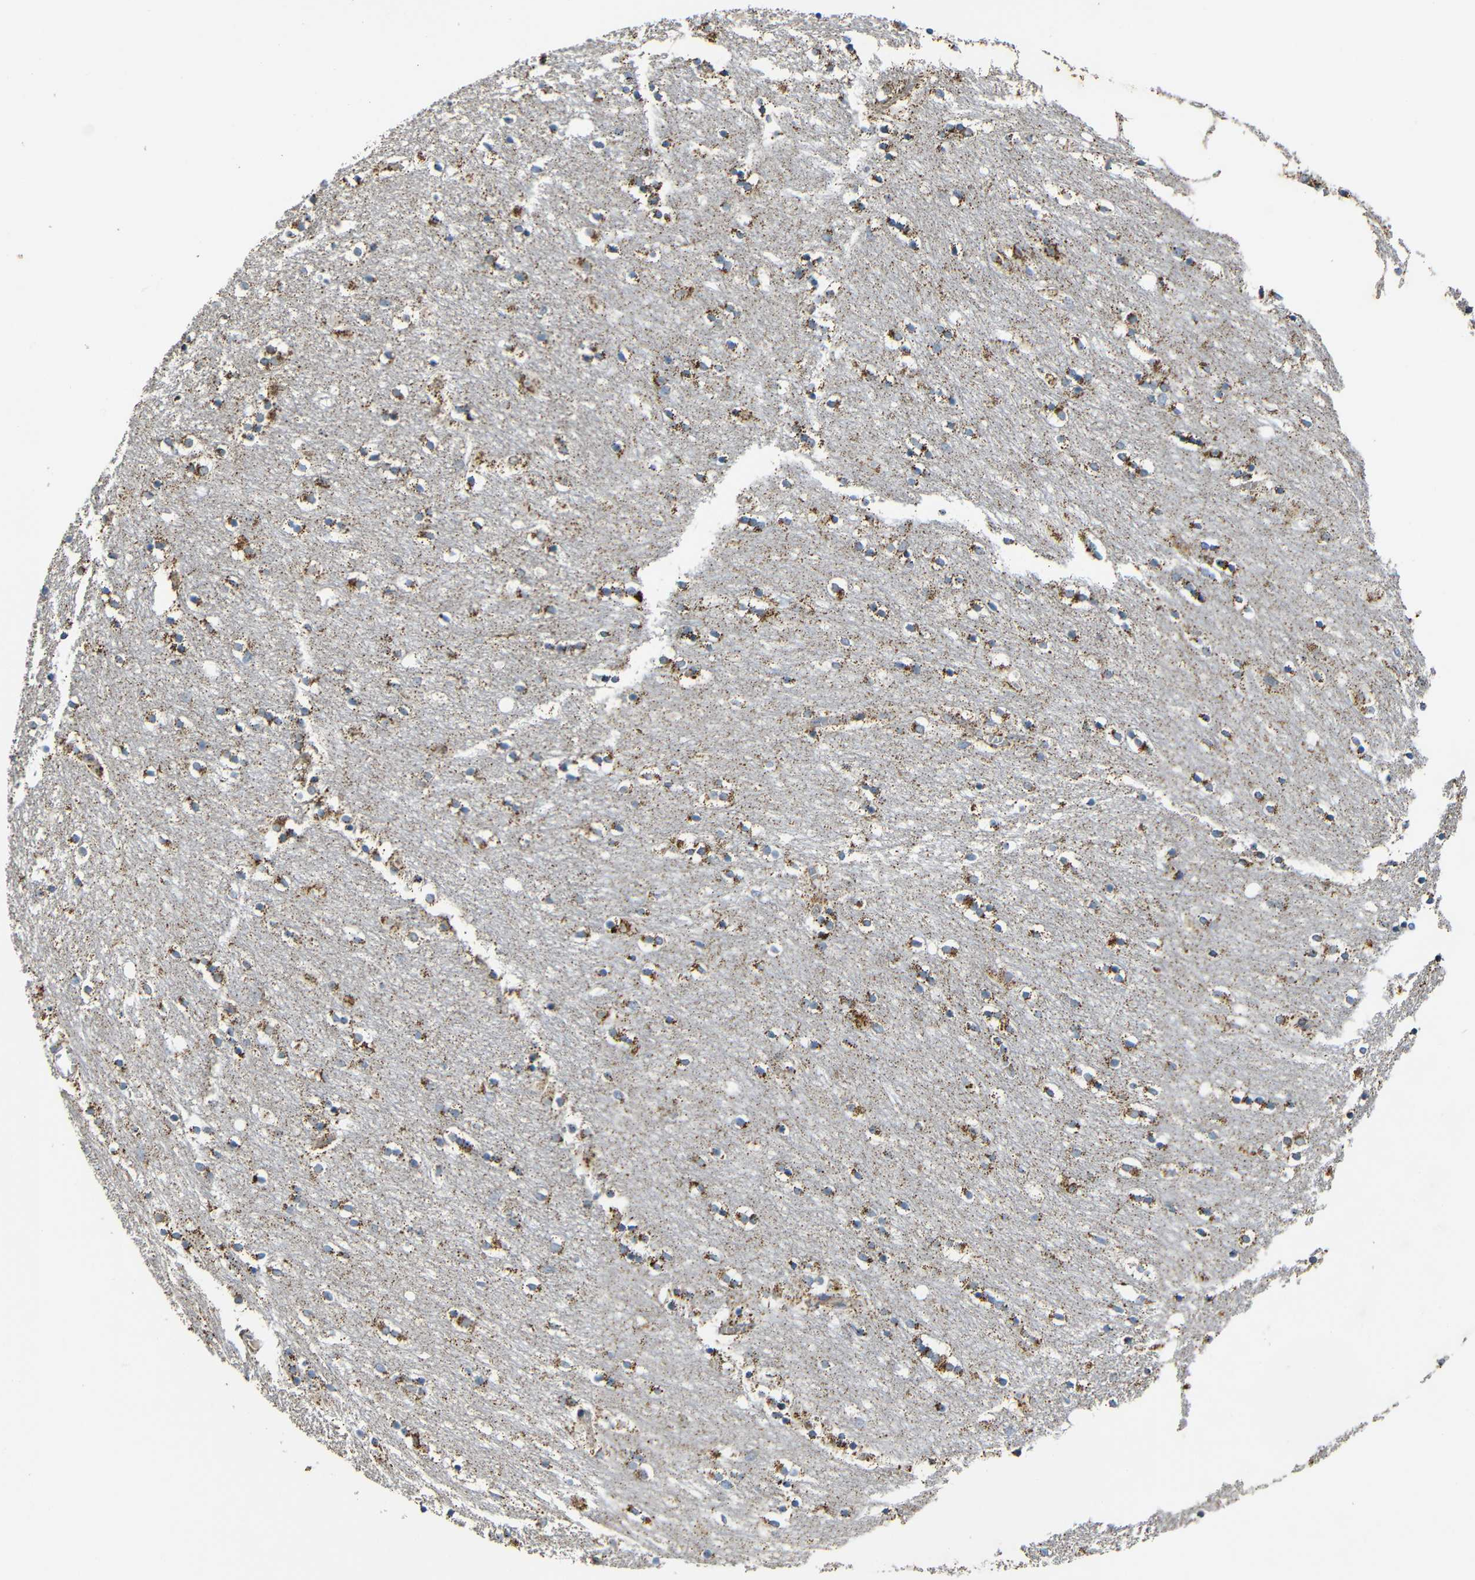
{"staining": {"intensity": "moderate", "quantity": "25%-75%", "location": "cytoplasmic/membranous"}, "tissue": "caudate", "cell_type": "Glial cells", "image_type": "normal", "snomed": [{"axis": "morphology", "description": "Normal tissue, NOS"}, {"axis": "topography", "description": "Lateral ventricle wall"}], "caption": "A high-resolution histopathology image shows immunohistochemistry (IHC) staining of unremarkable caudate, which displays moderate cytoplasmic/membranous staining in approximately 25%-75% of glial cells.", "gene": "NR3C2", "patient": {"sex": "female", "age": 54}}